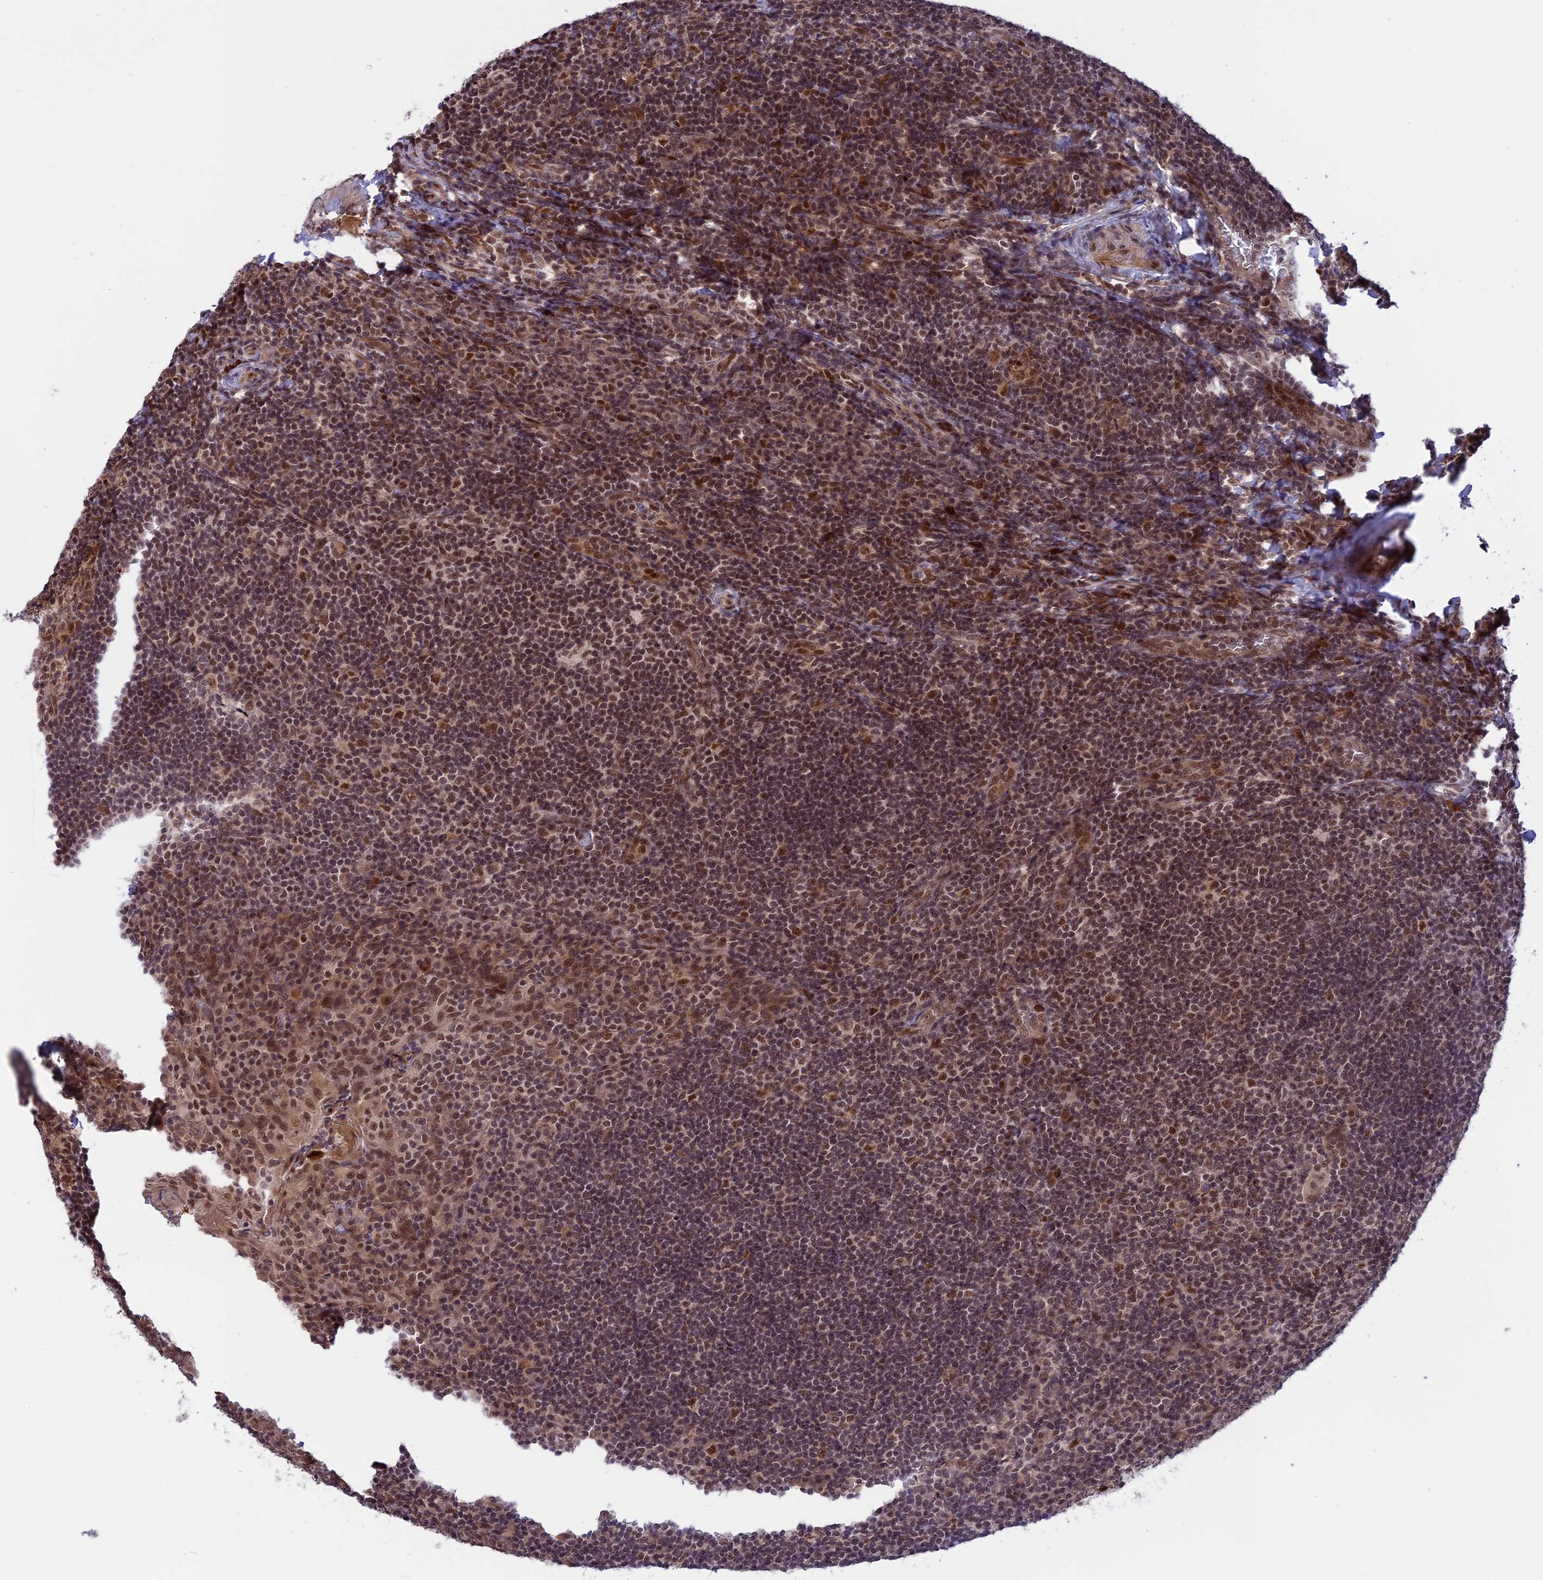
{"staining": {"intensity": "moderate", "quantity": ">75%", "location": "nuclear"}, "tissue": "tonsil", "cell_type": "Germinal center cells", "image_type": "normal", "snomed": [{"axis": "morphology", "description": "Normal tissue, NOS"}, {"axis": "topography", "description": "Tonsil"}], "caption": "A brown stain highlights moderate nuclear expression of a protein in germinal center cells of benign tonsil. Nuclei are stained in blue.", "gene": "POLR2C", "patient": {"sex": "male", "age": 17}}